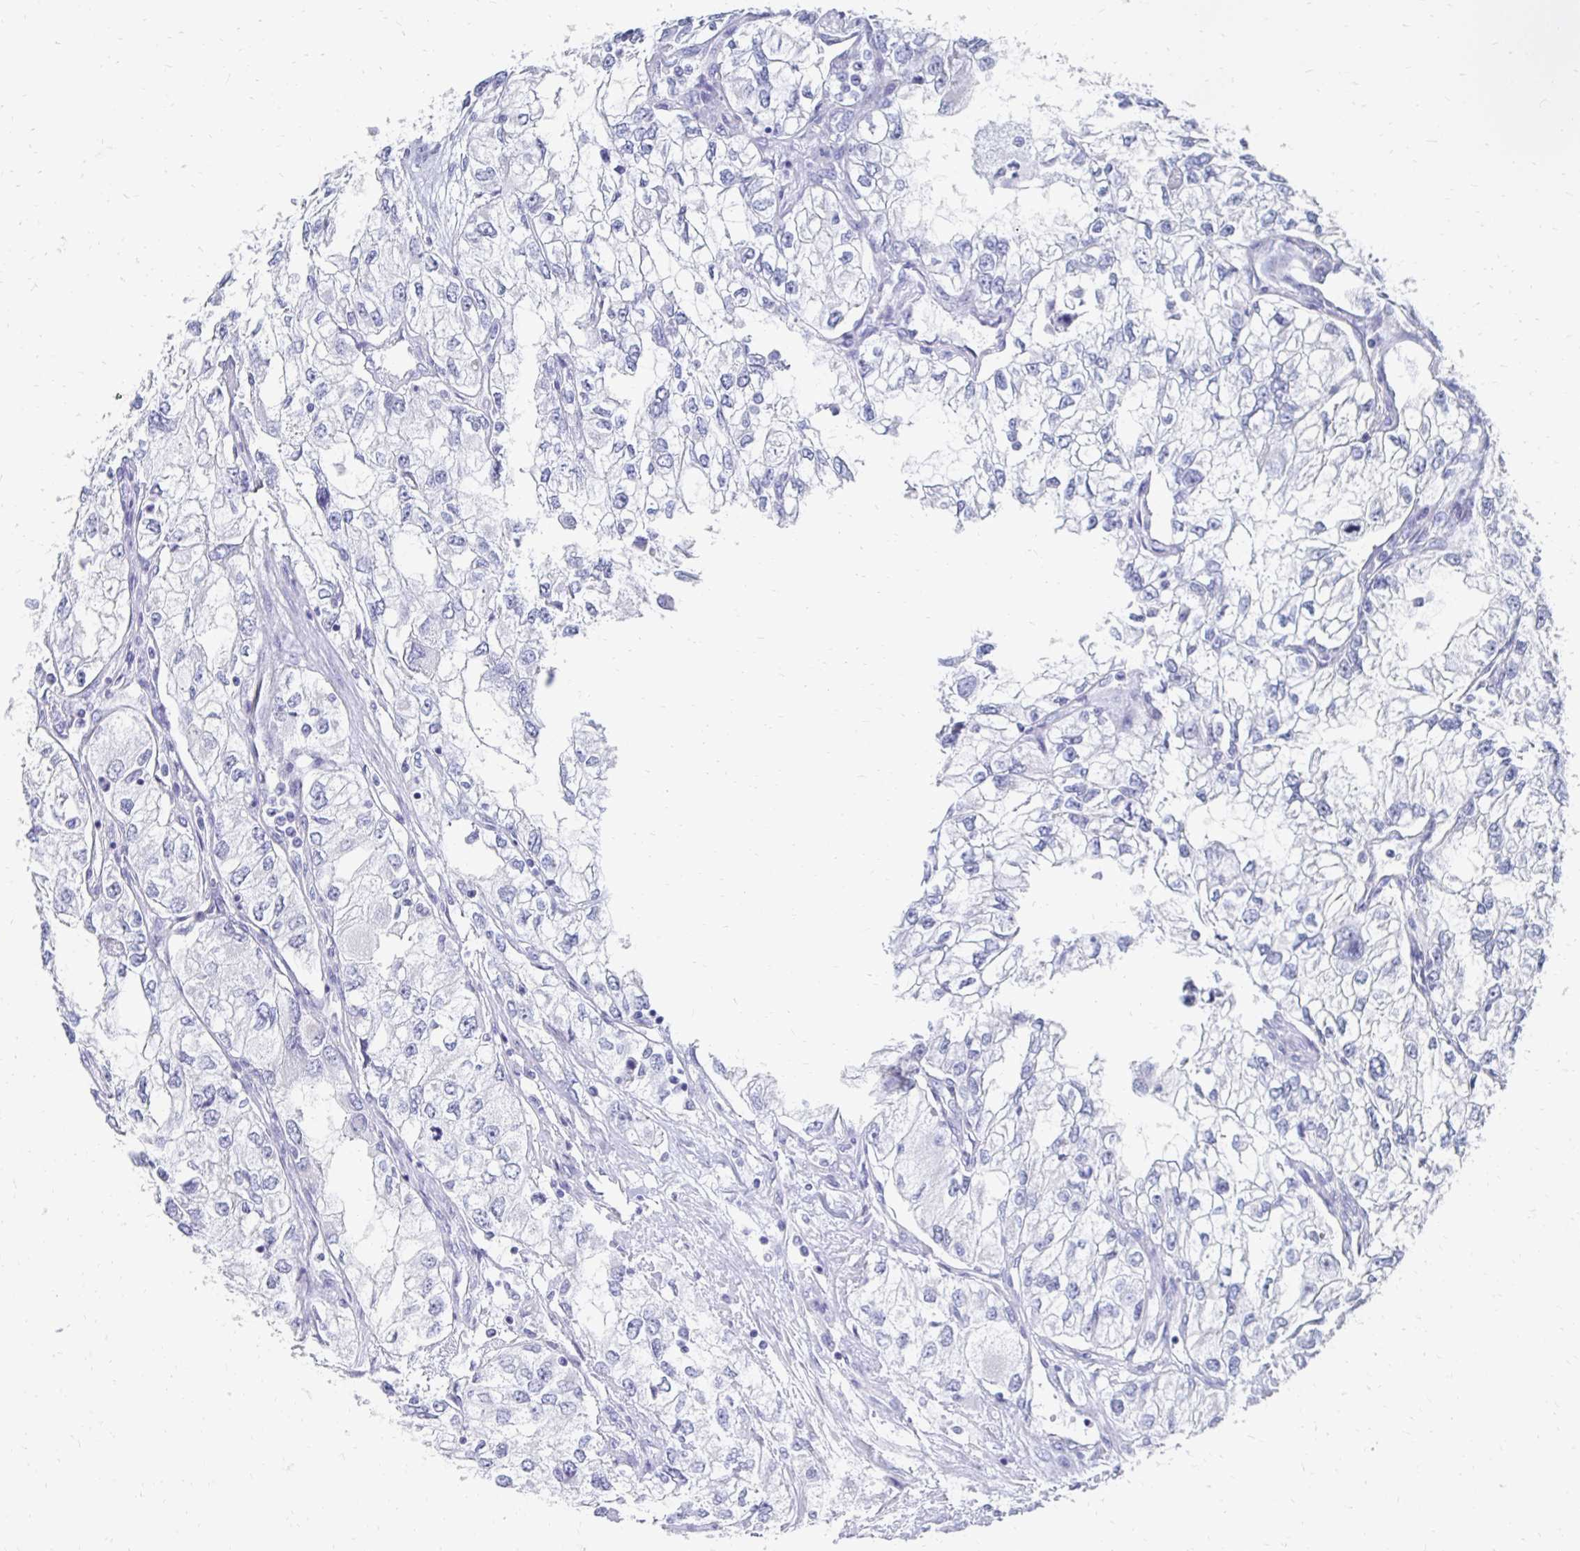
{"staining": {"intensity": "negative", "quantity": "none", "location": "none"}, "tissue": "renal cancer", "cell_type": "Tumor cells", "image_type": "cancer", "snomed": [{"axis": "morphology", "description": "Adenocarcinoma, NOS"}, {"axis": "topography", "description": "Kidney"}], "caption": "Renal cancer was stained to show a protein in brown. There is no significant expression in tumor cells. (DAB (3,3'-diaminobenzidine) IHC with hematoxylin counter stain).", "gene": "SYCP3", "patient": {"sex": "female", "age": 59}}